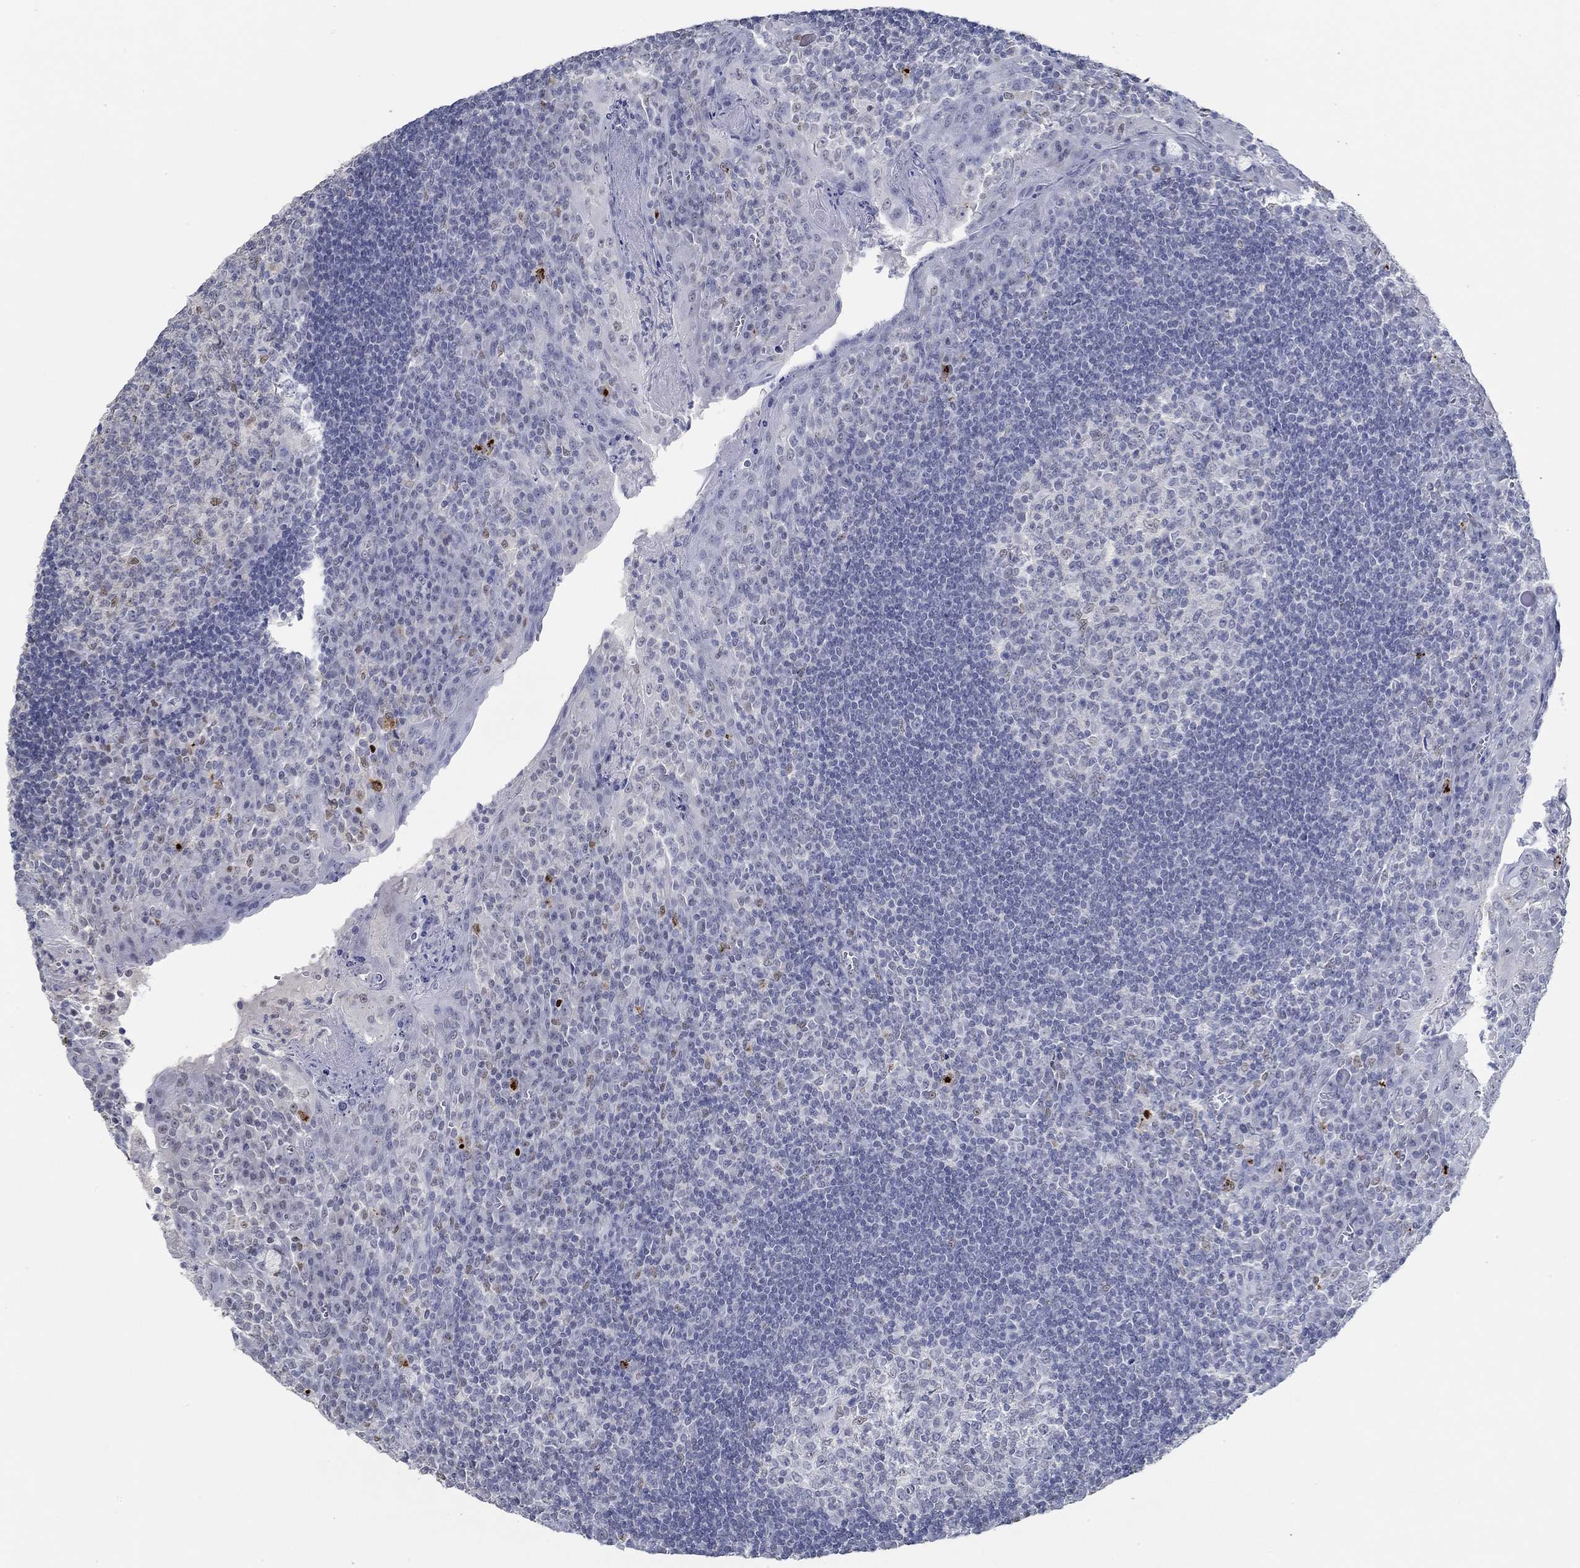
{"staining": {"intensity": "negative", "quantity": "none", "location": "none"}, "tissue": "tonsil", "cell_type": "Germinal center cells", "image_type": "normal", "snomed": [{"axis": "morphology", "description": "Normal tissue, NOS"}, {"axis": "topography", "description": "Tonsil"}], "caption": "Immunohistochemistry (IHC) photomicrograph of normal tonsil: tonsil stained with DAB exhibits no significant protein positivity in germinal center cells. (DAB (3,3'-diaminobenzidine) immunohistochemistry (IHC) with hematoxylin counter stain).", "gene": "GATA2", "patient": {"sex": "female", "age": 12}}